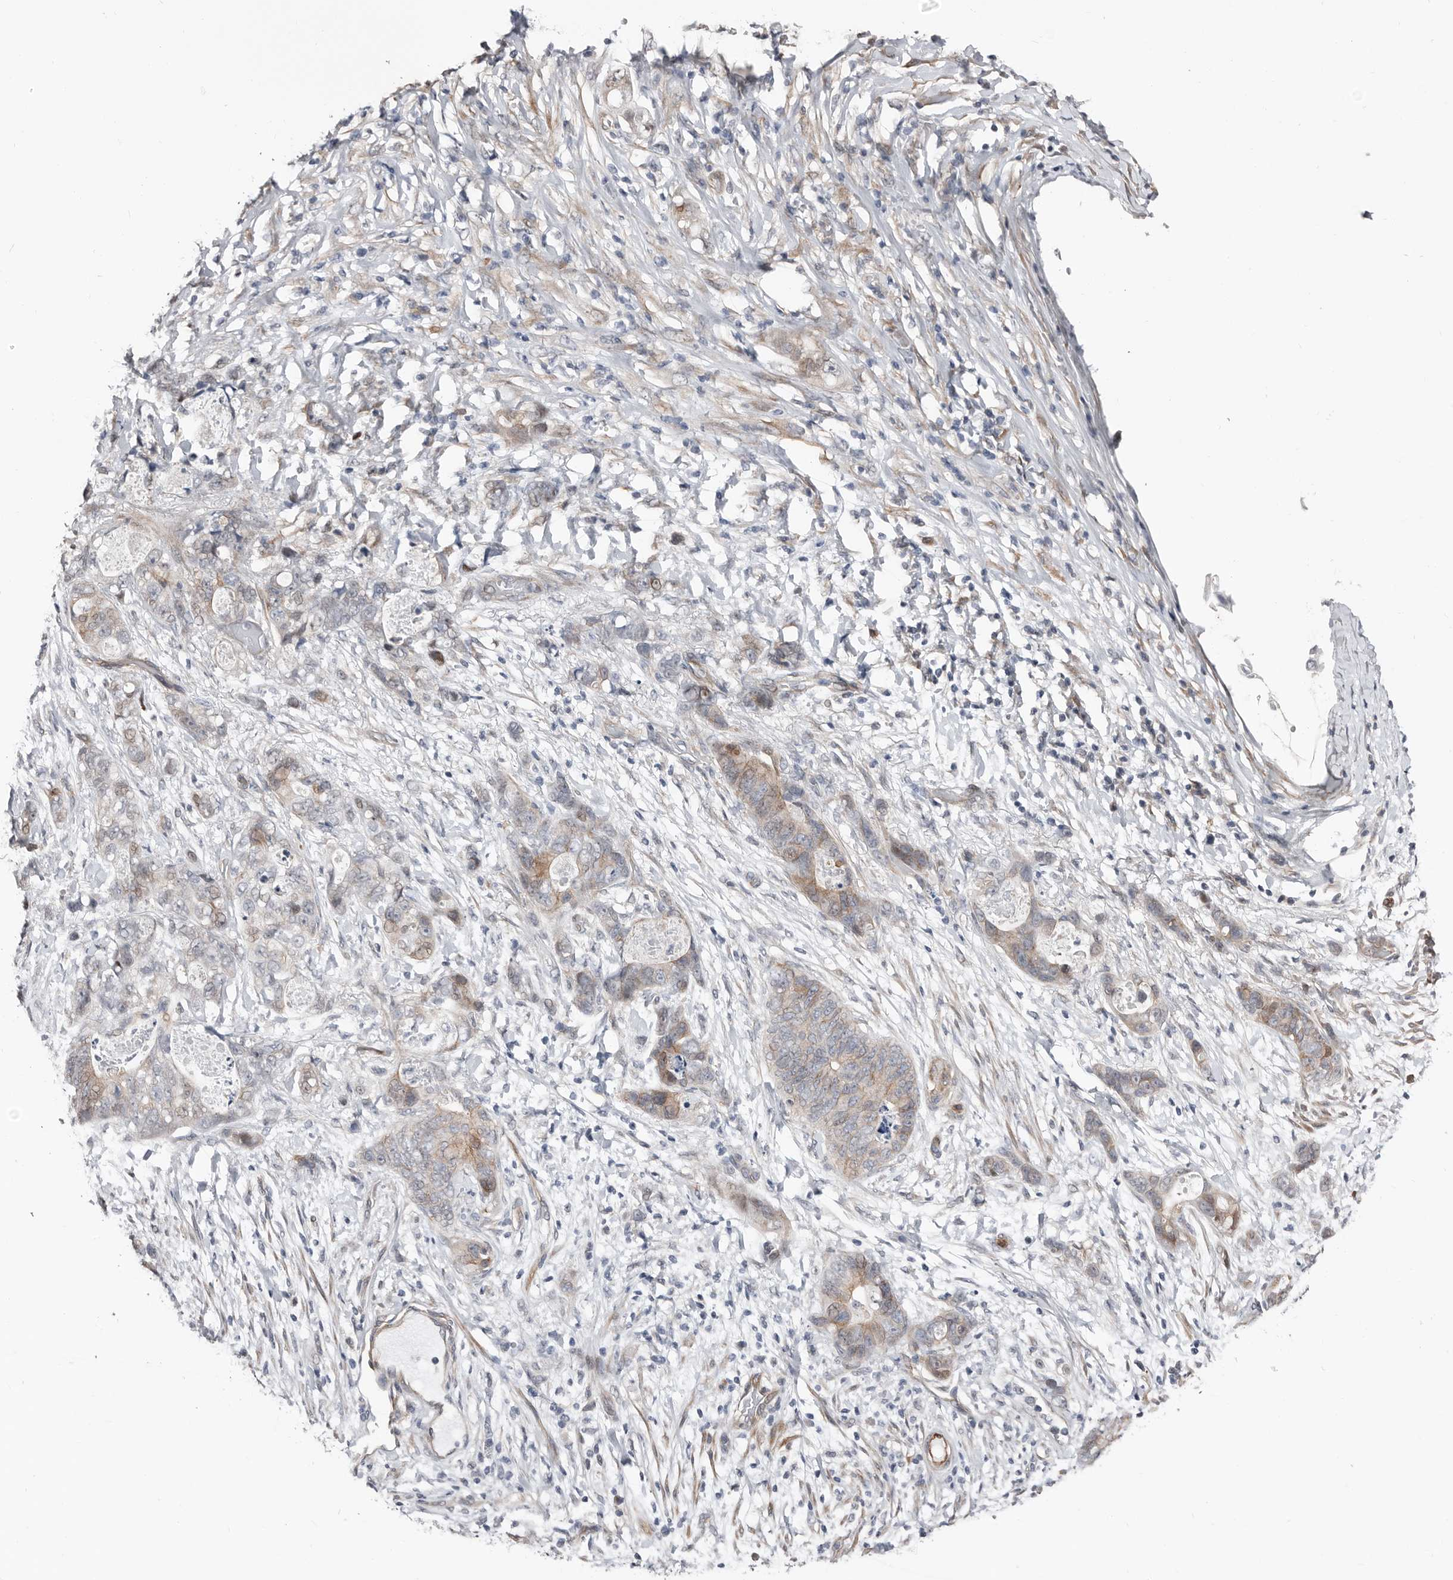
{"staining": {"intensity": "moderate", "quantity": "<25%", "location": "cytoplasmic/membranous"}, "tissue": "stomach cancer", "cell_type": "Tumor cells", "image_type": "cancer", "snomed": [{"axis": "morphology", "description": "Normal tissue, NOS"}, {"axis": "morphology", "description": "Adenocarcinoma, NOS"}, {"axis": "topography", "description": "Stomach"}], "caption": "DAB immunohistochemical staining of stomach adenocarcinoma displays moderate cytoplasmic/membranous protein expression in approximately <25% of tumor cells.", "gene": "ASRGL1", "patient": {"sex": "female", "age": 89}}